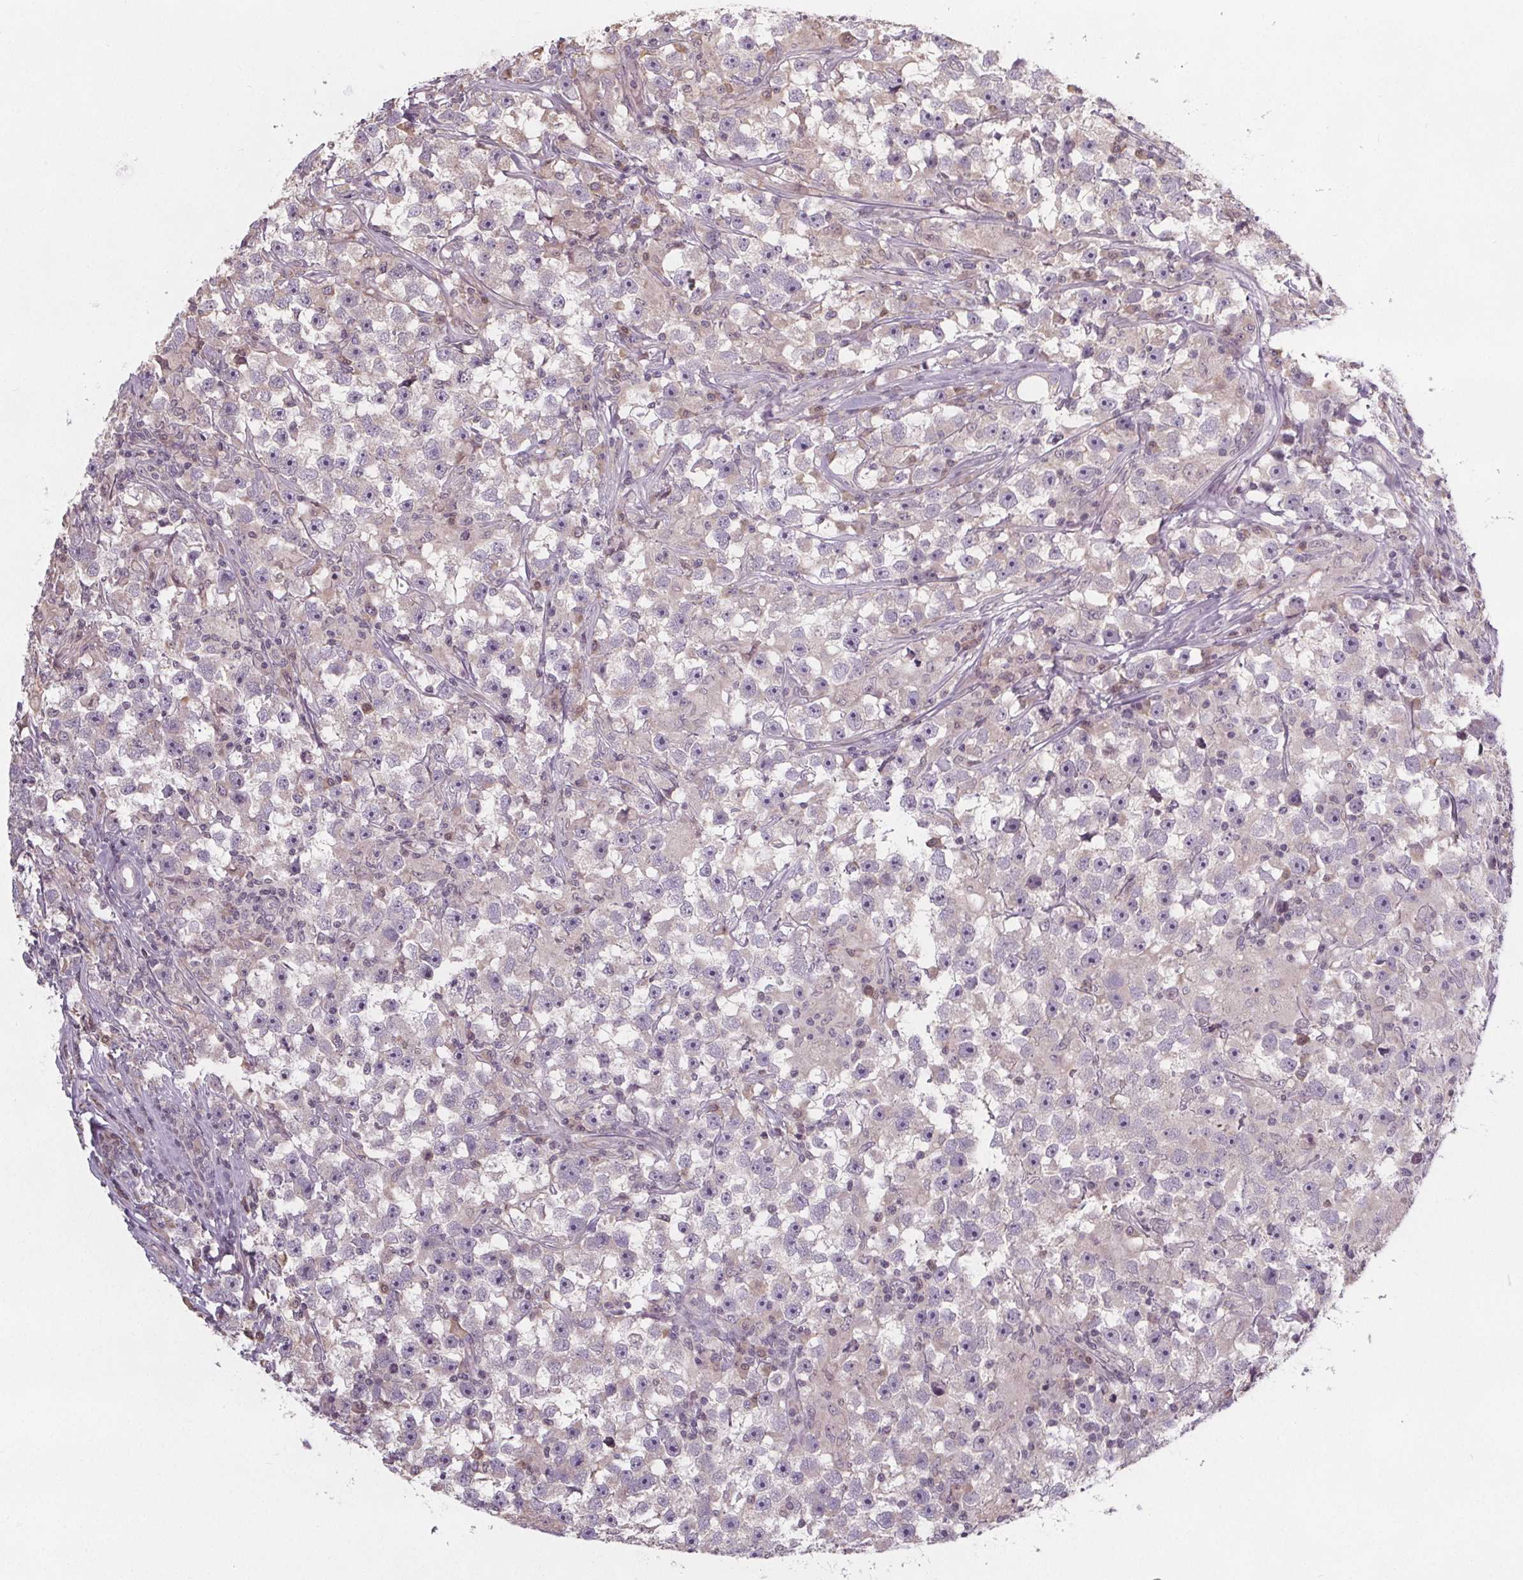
{"staining": {"intensity": "negative", "quantity": "none", "location": "none"}, "tissue": "testis cancer", "cell_type": "Tumor cells", "image_type": "cancer", "snomed": [{"axis": "morphology", "description": "Seminoma, NOS"}, {"axis": "topography", "description": "Testis"}], "caption": "Tumor cells are negative for protein expression in human testis cancer (seminoma).", "gene": "SLC26A2", "patient": {"sex": "male", "age": 33}}